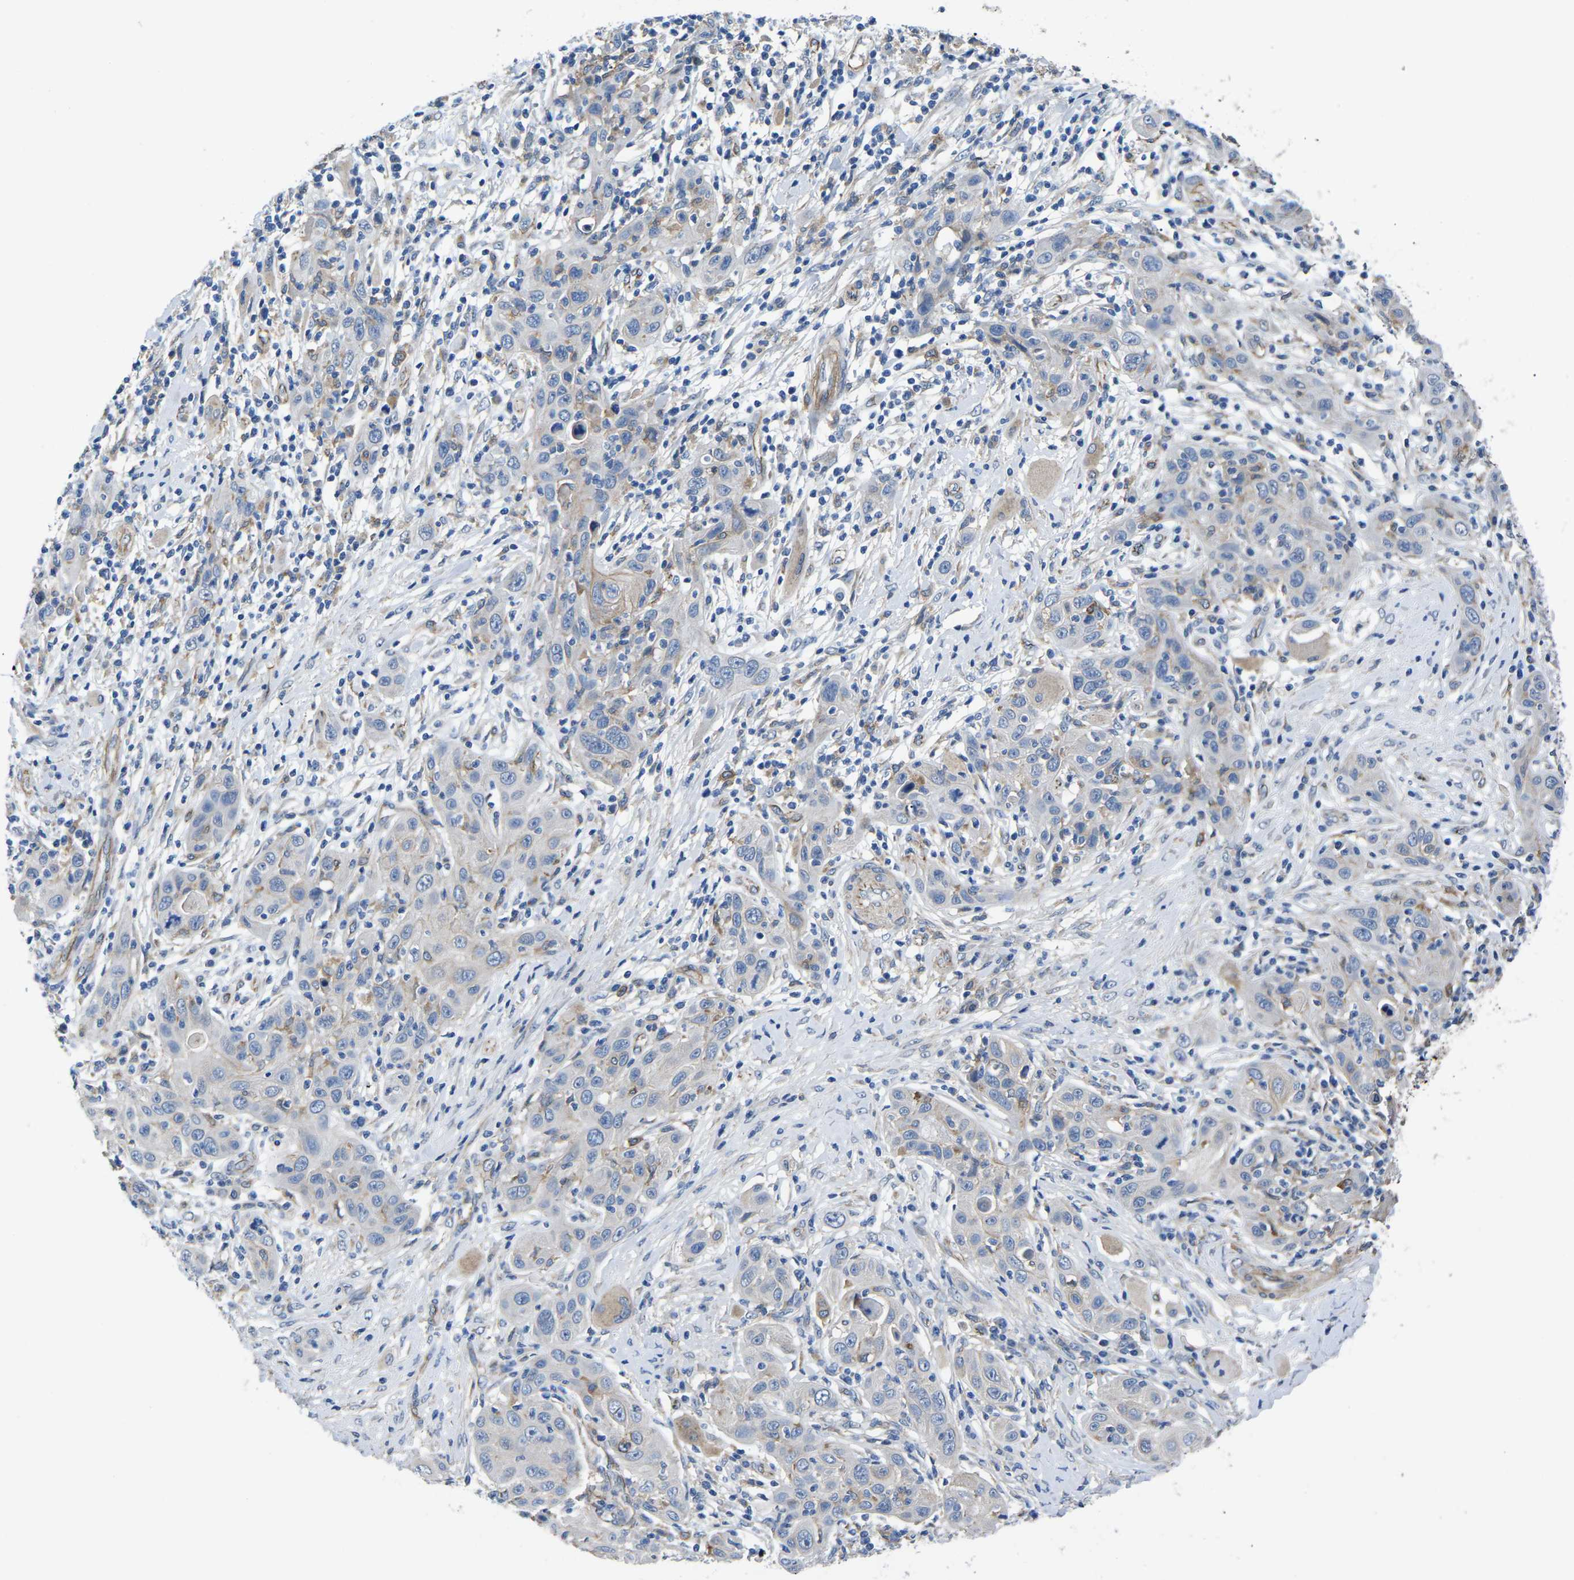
{"staining": {"intensity": "negative", "quantity": "none", "location": "none"}, "tissue": "skin cancer", "cell_type": "Tumor cells", "image_type": "cancer", "snomed": [{"axis": "morphology", "description": "Squamous cell carcinoma, NOS"}, {"axis": "topography", "description": "Skin"}], "caption": "Human squamous cell carcinoma (skin) stained for a protein using IHC displays no staining in tumor cells.", "gene": "CTNND1", "patient": {"sex": "female", "age": 88}}